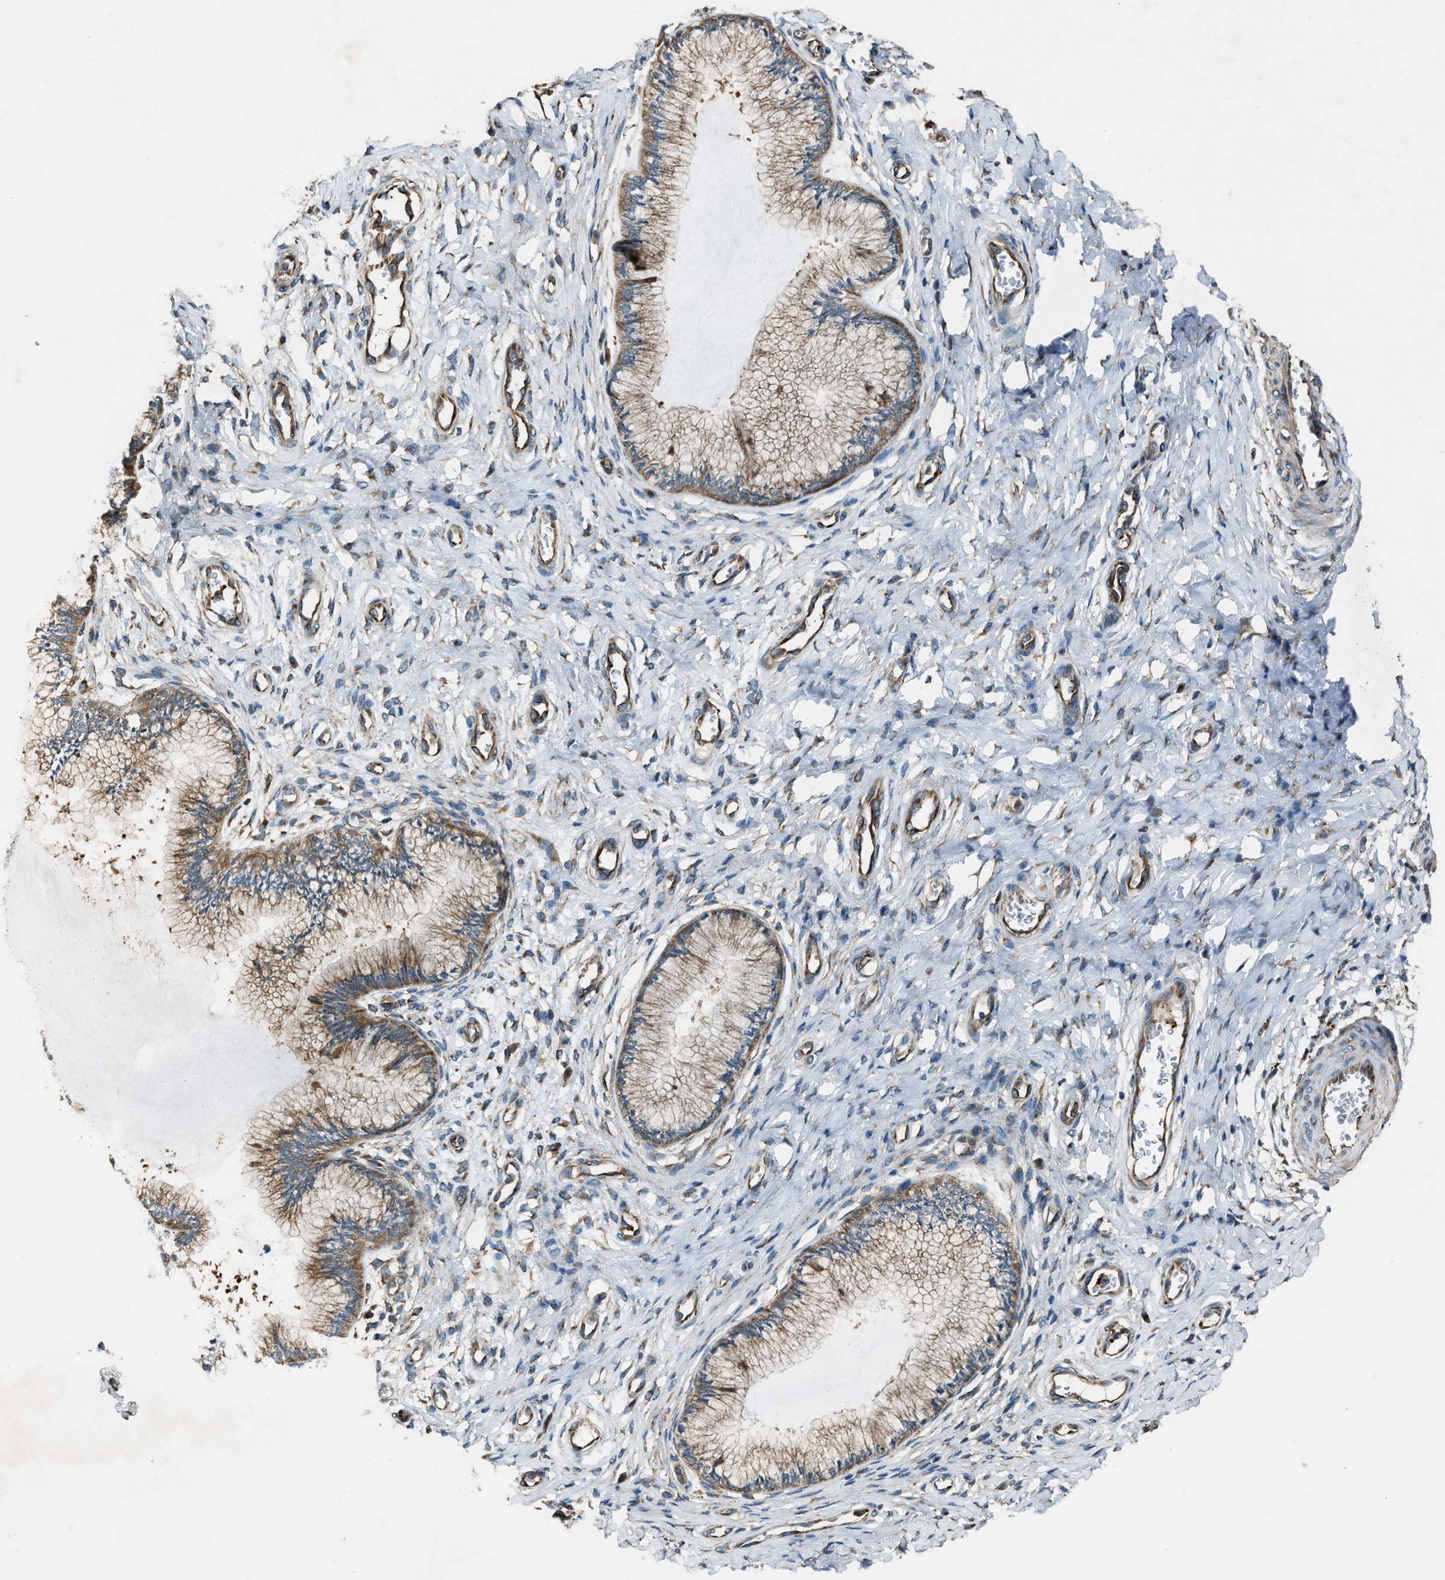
{"staining": {"intensity": "moderate", "quantity": ">75%", "location": "cytoplasmic/membranous"}, "tissue": "cervix", "cell_type": "Glandular cells", "image_type": "normal", "snomed": [{"axis": "morphology", "description": "Normal tissue, NOS"}, {"axis": "topography", "description": "Cervix"}], "caption": "Unremarkable cervix was stained to show a protein in brown. There is medium levels of moderate cytoplasmic/membranous expression in approximately >75% of glandular cells. The protein of interest is shown in brown color, while the nuclei are stained blue.", "gene": "TRPC1", "patient": {"sex": "female", "age": 55}}